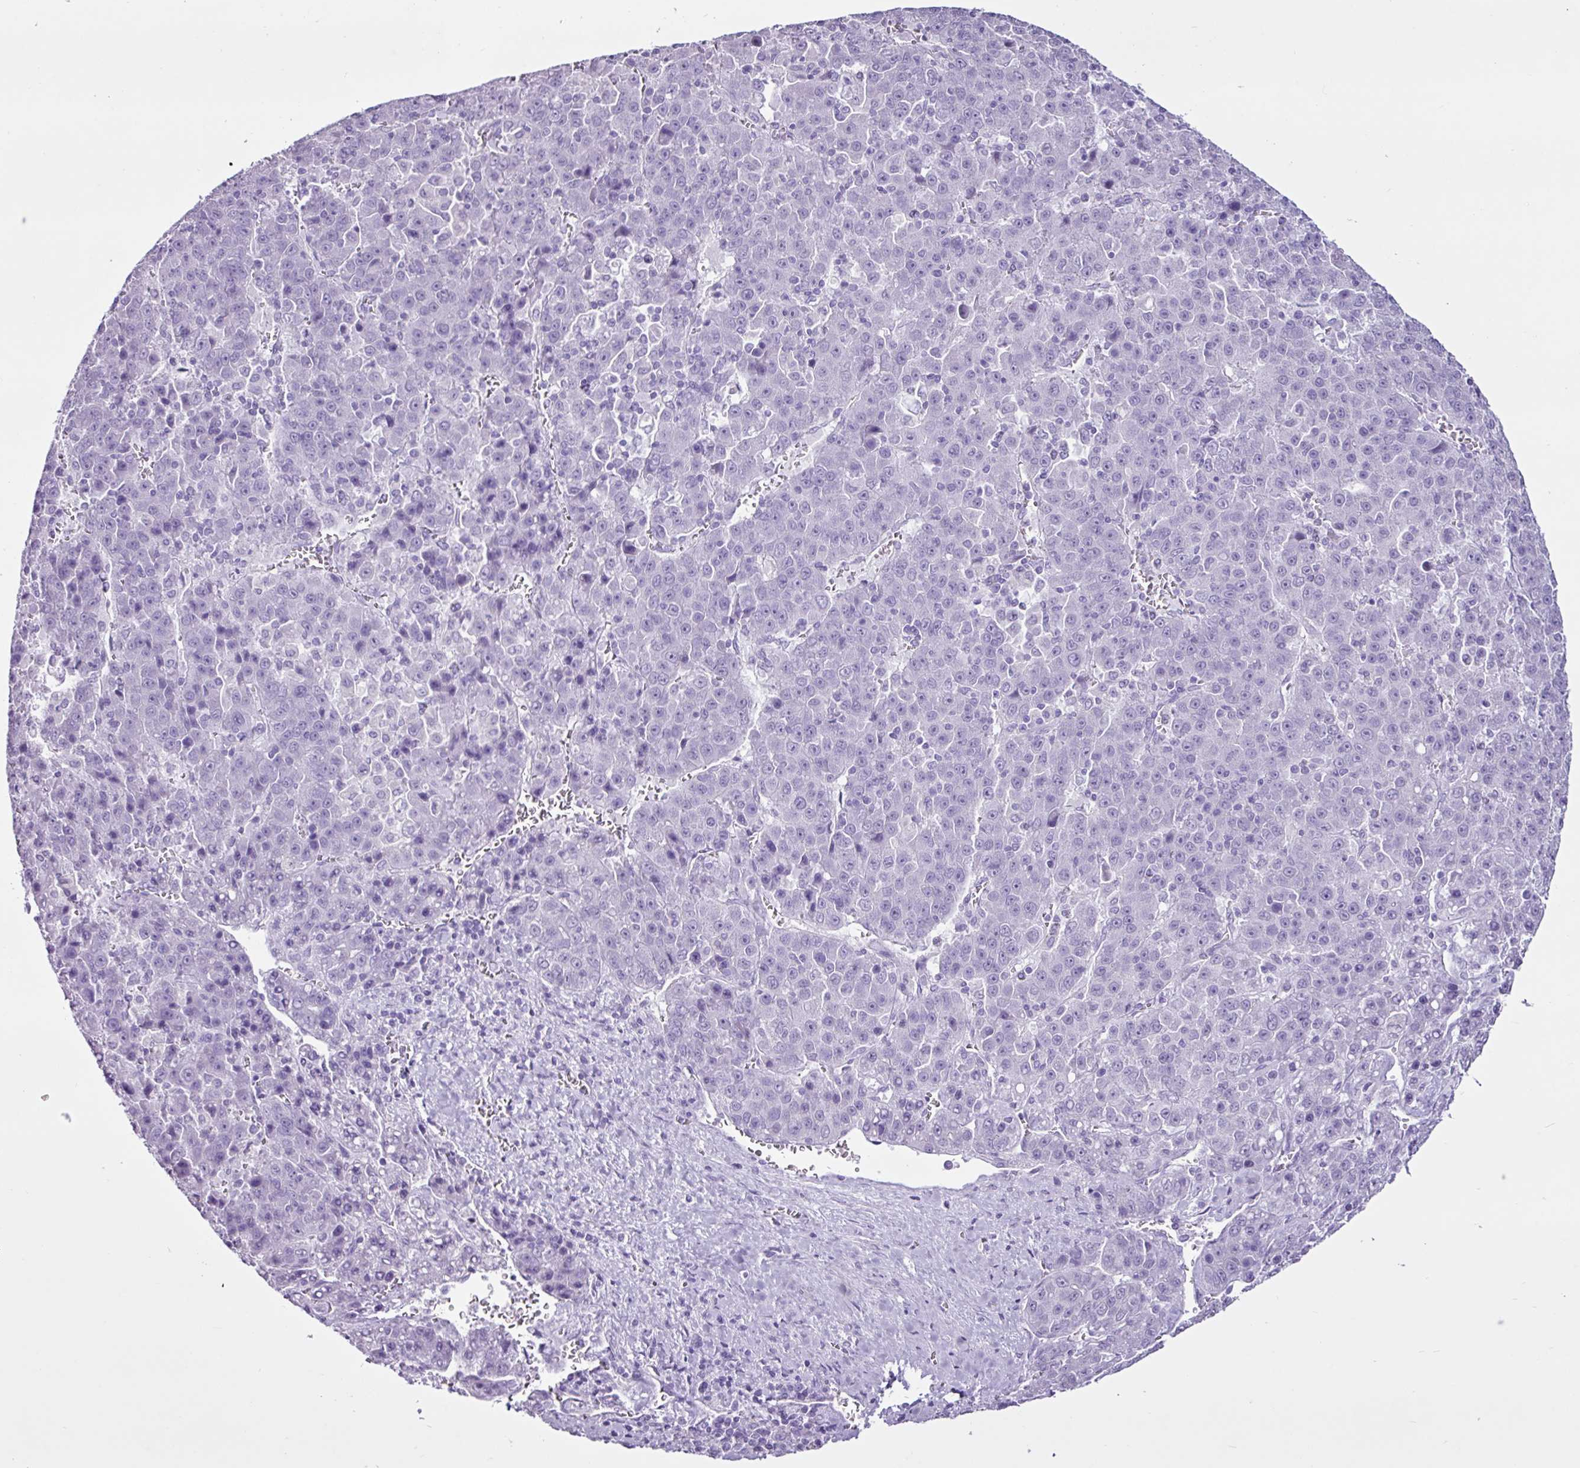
{"staining": {"intensity": "negative", "quantity": "none", "location": "none"}, "tissue": "liver cancer", "cell_type": "Tumor cells", "image_type": "cancer", "snomed": [{"axis": "morphology", "description": "Carcinoma, Hepatocellular, NOS"}, {"axis": "topography", "description": "Liver"}], "caption": "This is an immunohistochemistry image of human liver cancer (hepatocellular carcinoma). There is no expression in tumor cells.", "gene": "PGR", "patient": {"sex": "female", "age": 53}}